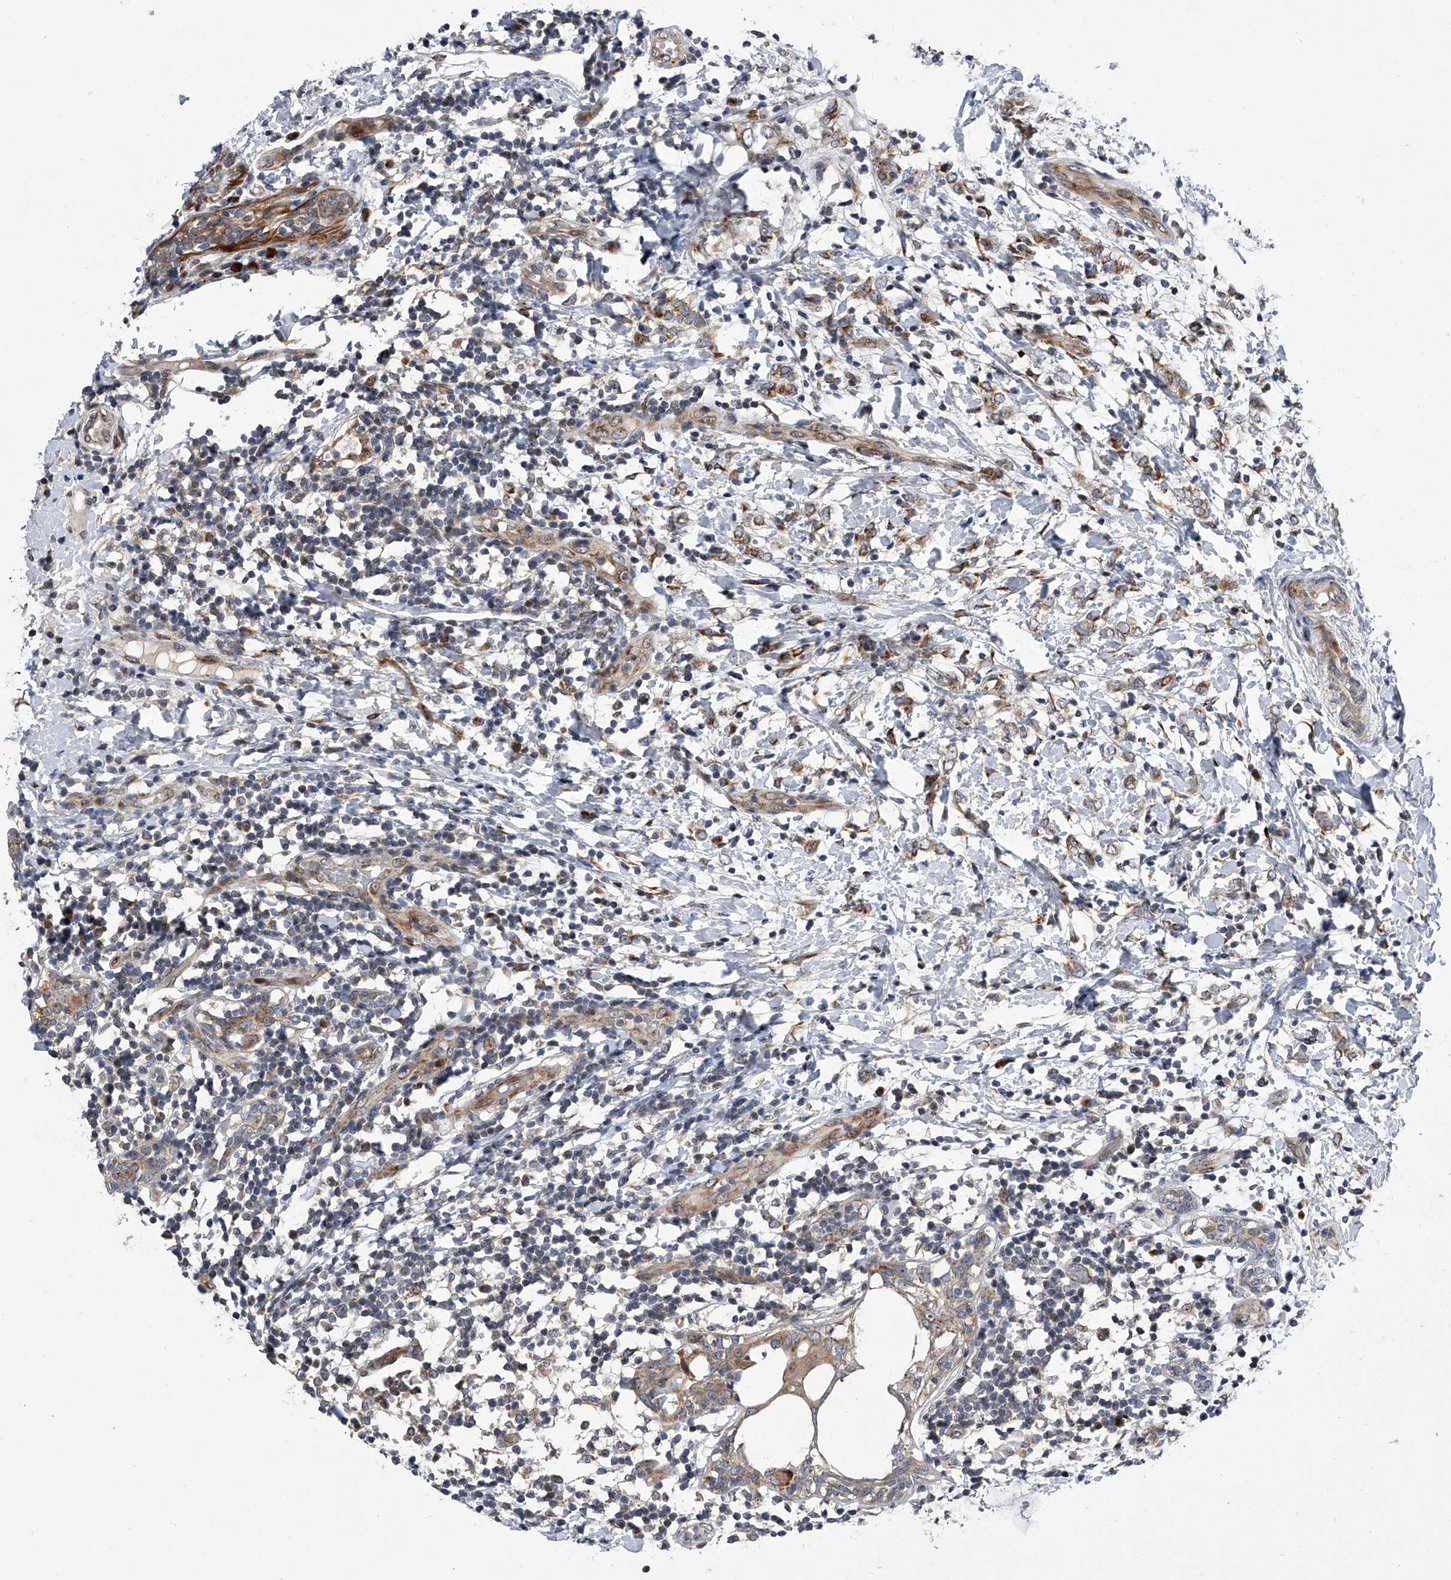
{"staining": {"intensity": "moderate", "quantity": ">75%", "location": "cytoplasmic/membranous"}, "tissue": "breast cancer", "cell_type": "Tumor cells", "image_type": "cancer", "snomed": [{"axis": "morphology", "description": "Normal tissue, NOS"}, {"axis": "morphology", "description": "Lobular carcinoma"}, {"axis": "topography", "description": "Breast"}], "caption": "DAB immunohistochemical staining of breast cancer shows moderate cytoplasmic/membranous protein positivity in approximately >75% of tumor cells. (IHC, brightfield microscopy, high magnification).", "gene": "DLGAP2", "patient": {"sex": "female", "age": 47}}